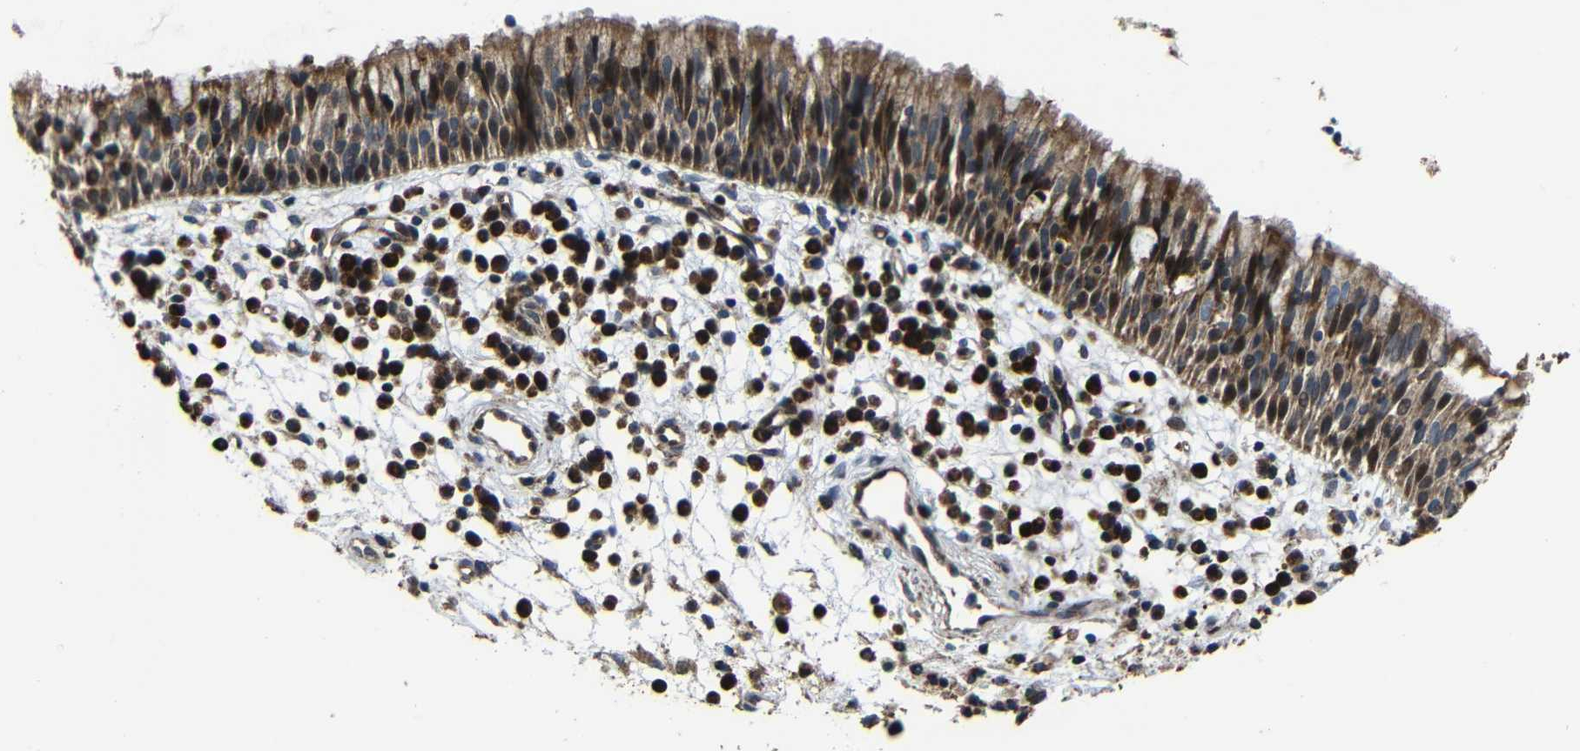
{"staining": {"intensity": "strong", "quantity": ">75%", "location": "cytoplasmic/membranous"}, "tissue": "nasopharynx", "cell_type": "Respiratory epithelial cells", "image_type": "normal", "snomed": [{"axis": "morphology", "description": "Normal tissue, NOS"}, {"axis": "topography", "description": "Nasopharynx"}], "caption": "IHC staining of unremarkable nasopharynx, which demonstrates high levels of strong cytoplasmic/membranous expression in approximately >75% of respiratory epithelial cells indicating strong cytoplasmic/membranous protein expression. The staining was performed using DAB (3,3'-diaminobenzidine) (brown) for protein detection and nuclei were counterstained in hematoxylin (blue).", "gene": "SNN", "patient": {"sex": "male", "age": 21}}